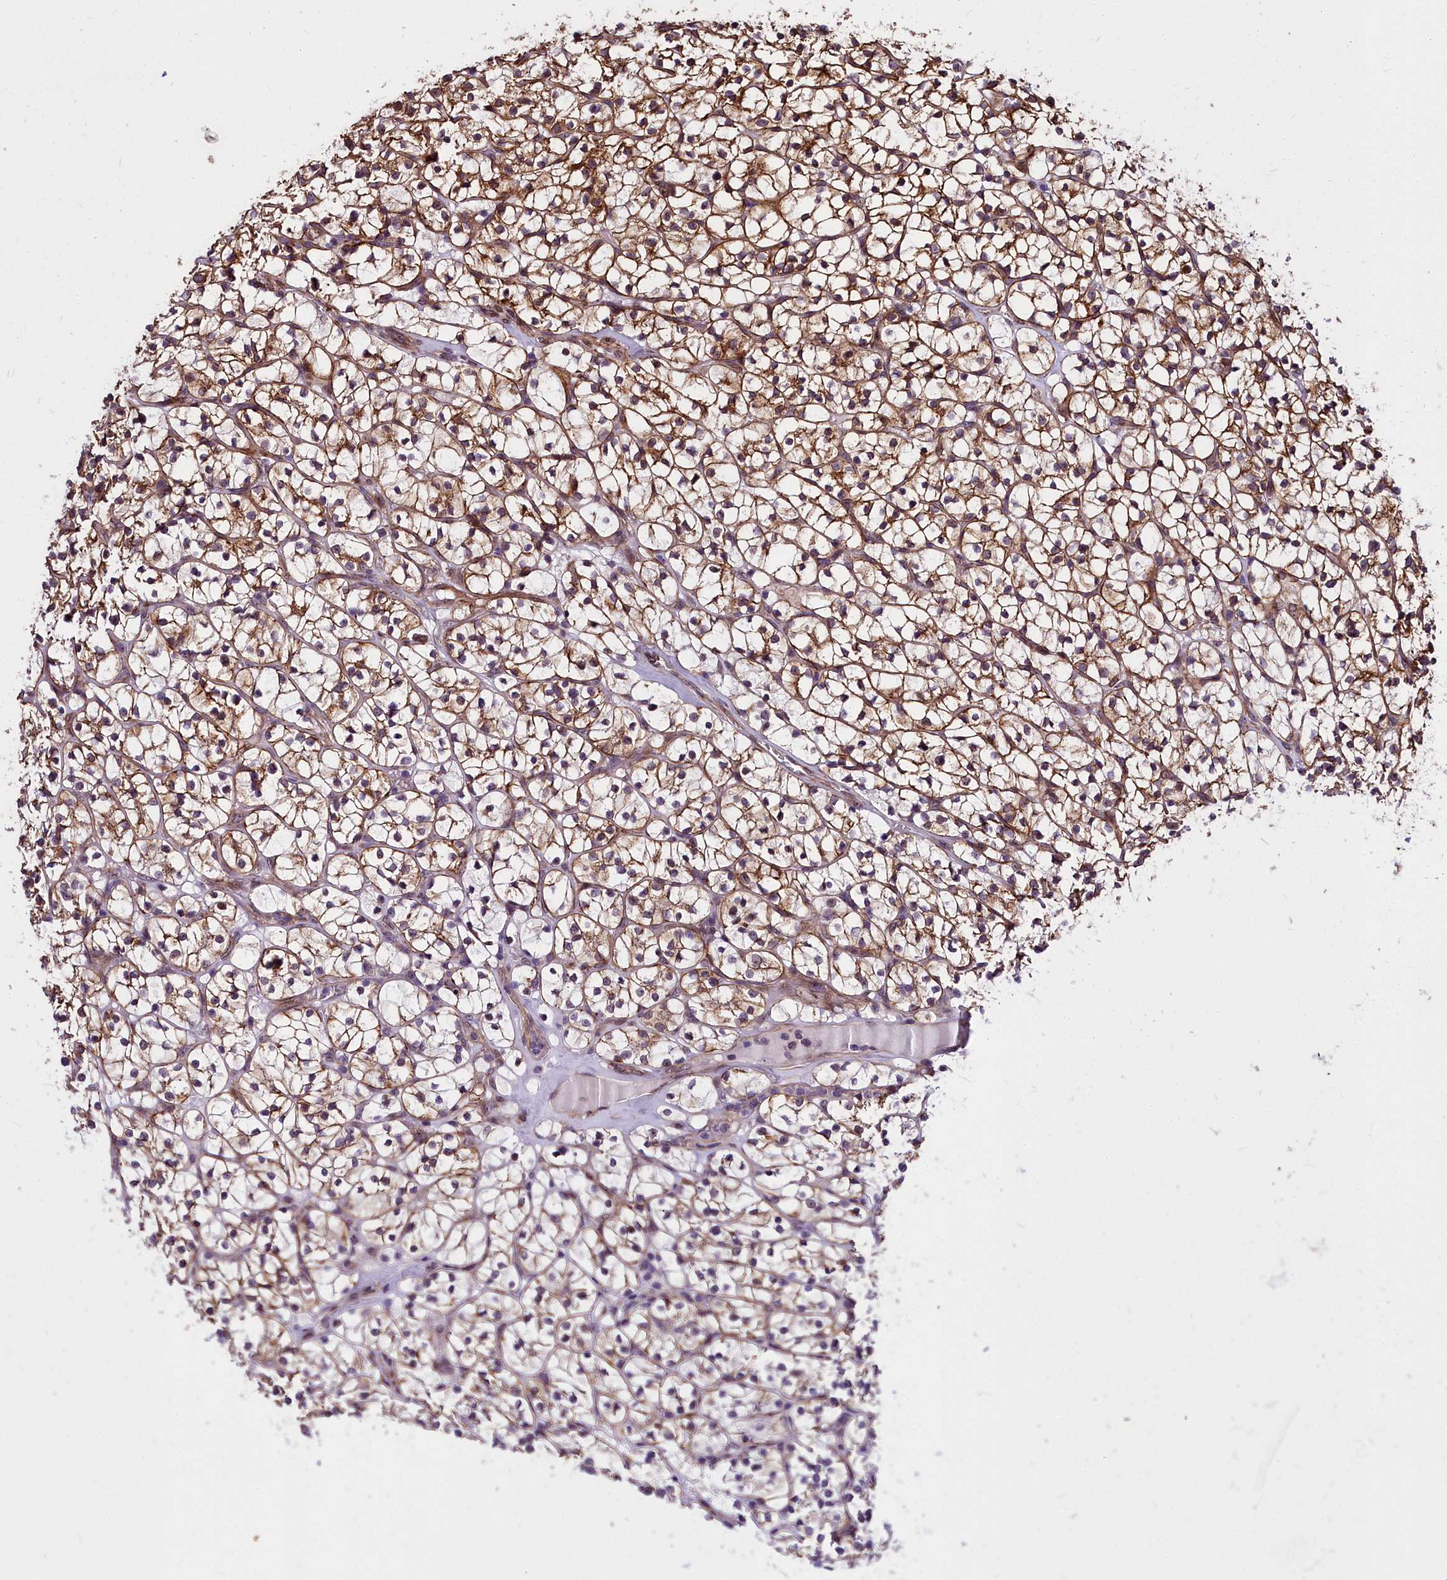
{"staining": {"intensity": "moderate", "quantity": ">75%", "location": "cytoplasmic/membranous"}, "tissue": "renal cancer", "cell_type": "Tumor cells", "image_type": "cancer", "snomed": [{"axis": "morphology", "description": "Adenocarcinoma, NOS"}, {"axis": "topography", "description": "Kidney"}], "caption": "Protein staining of renal cancer (adenocarcinoma) tissue demonstrates moderate cytoplasmic/membranous expression in approximately >75% of tumor cells.", "gene": "ABCB8", "patient": {"sex": "female", "age": 64}}